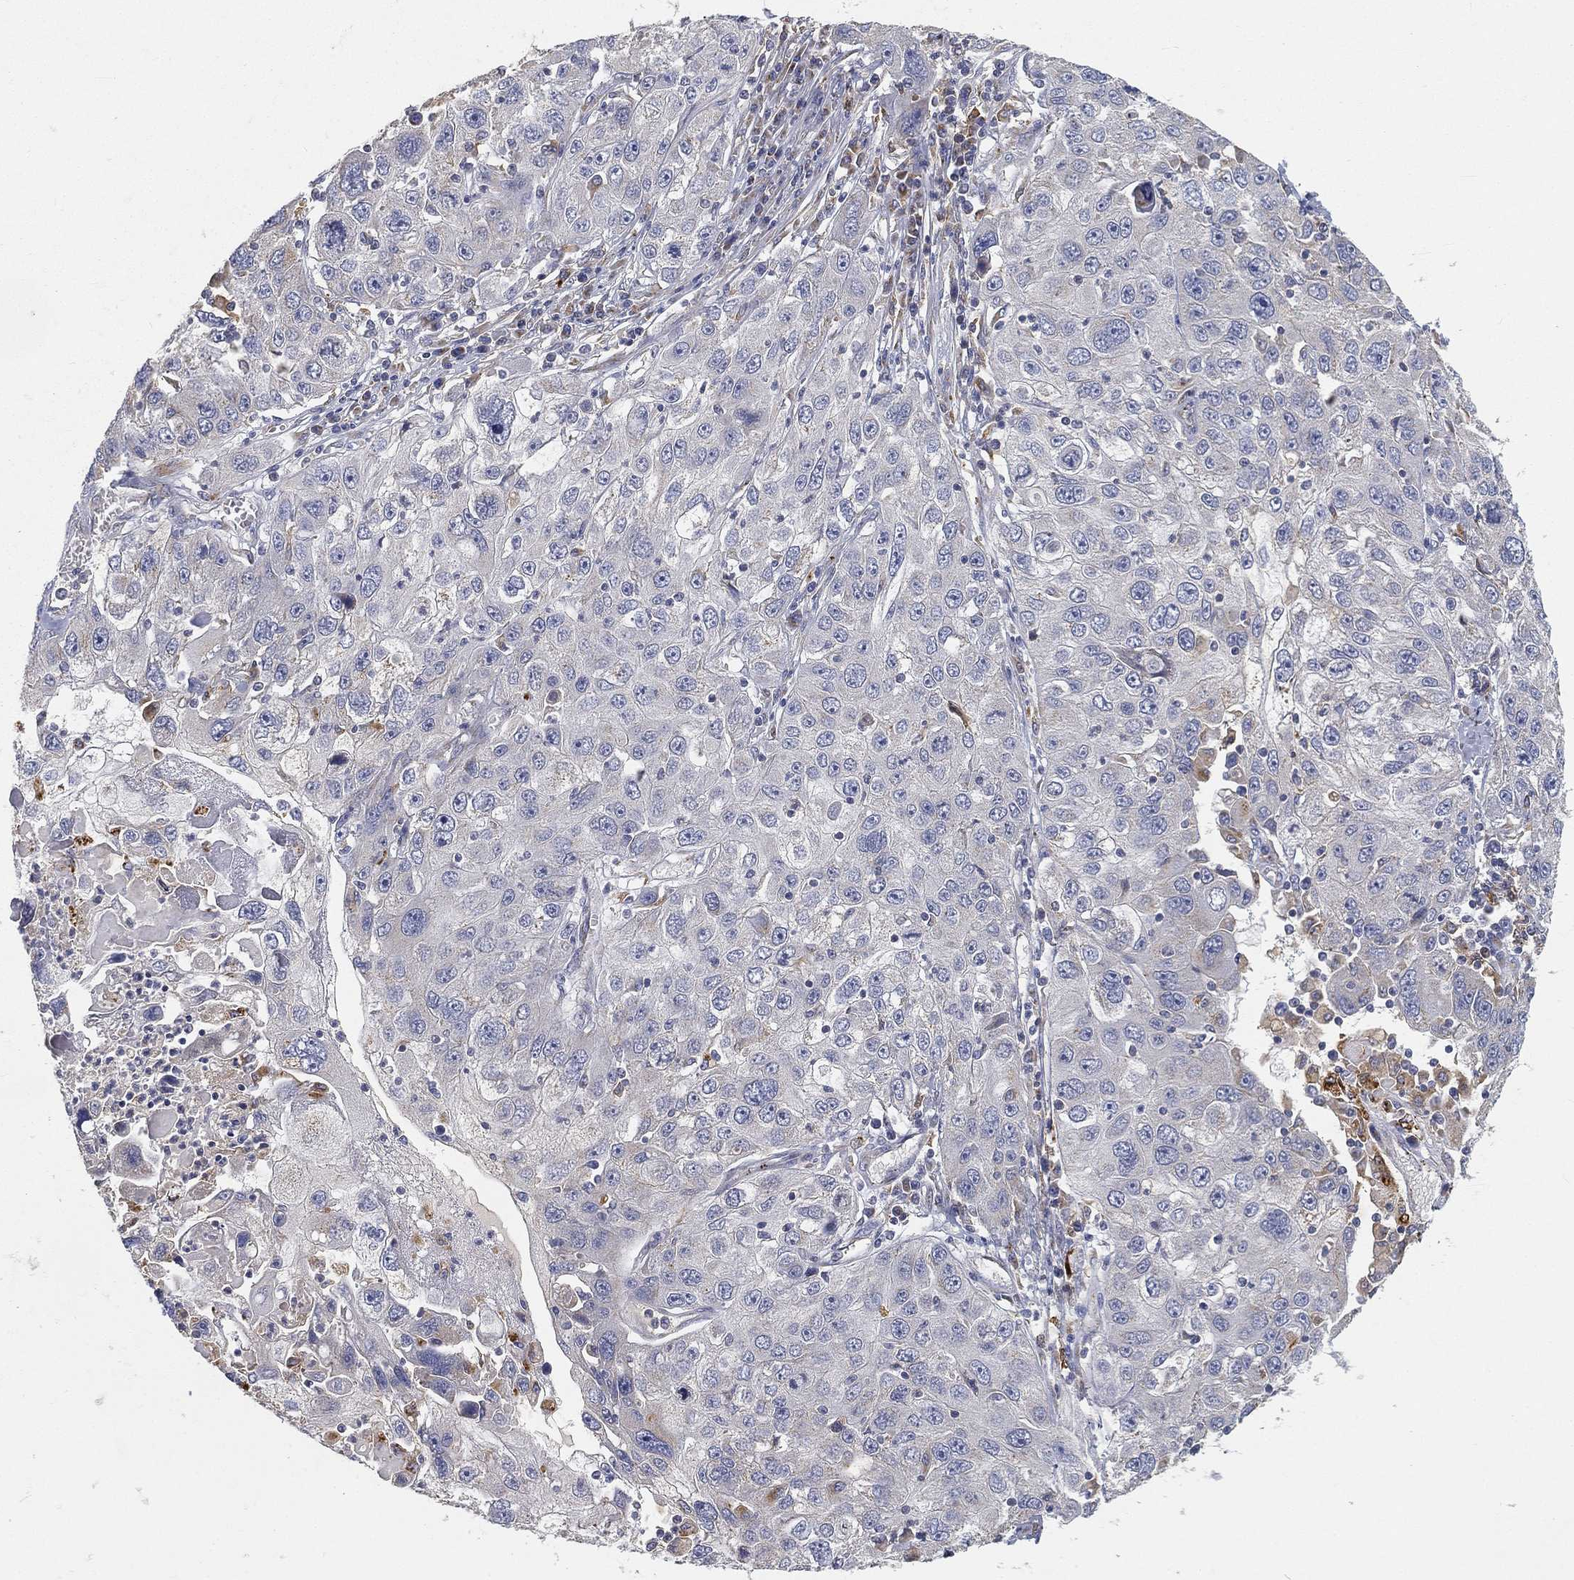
{"staining": {"intensity": "negative", "quantity": "none", "location": "none"}, "tissue": "stomach cancer", "cell_type": "Tumor cells", "image_type": "cancer", "snomed": [{"axis": "morphology", "description": "Adenocarcinoma, NOS"}, {"axis": "topography", "description": "Stomach"}], "caption": "High magnification brightfield microscopy of stomach adenocarcinoma stained with DAB (3,3'-diaminobenzidine) (brown) and counterstained with hematoxylin (blue): tumor cells show no significant staining.", "gene": "CTSL", "patient": {"sex": "male", "age": 56}}